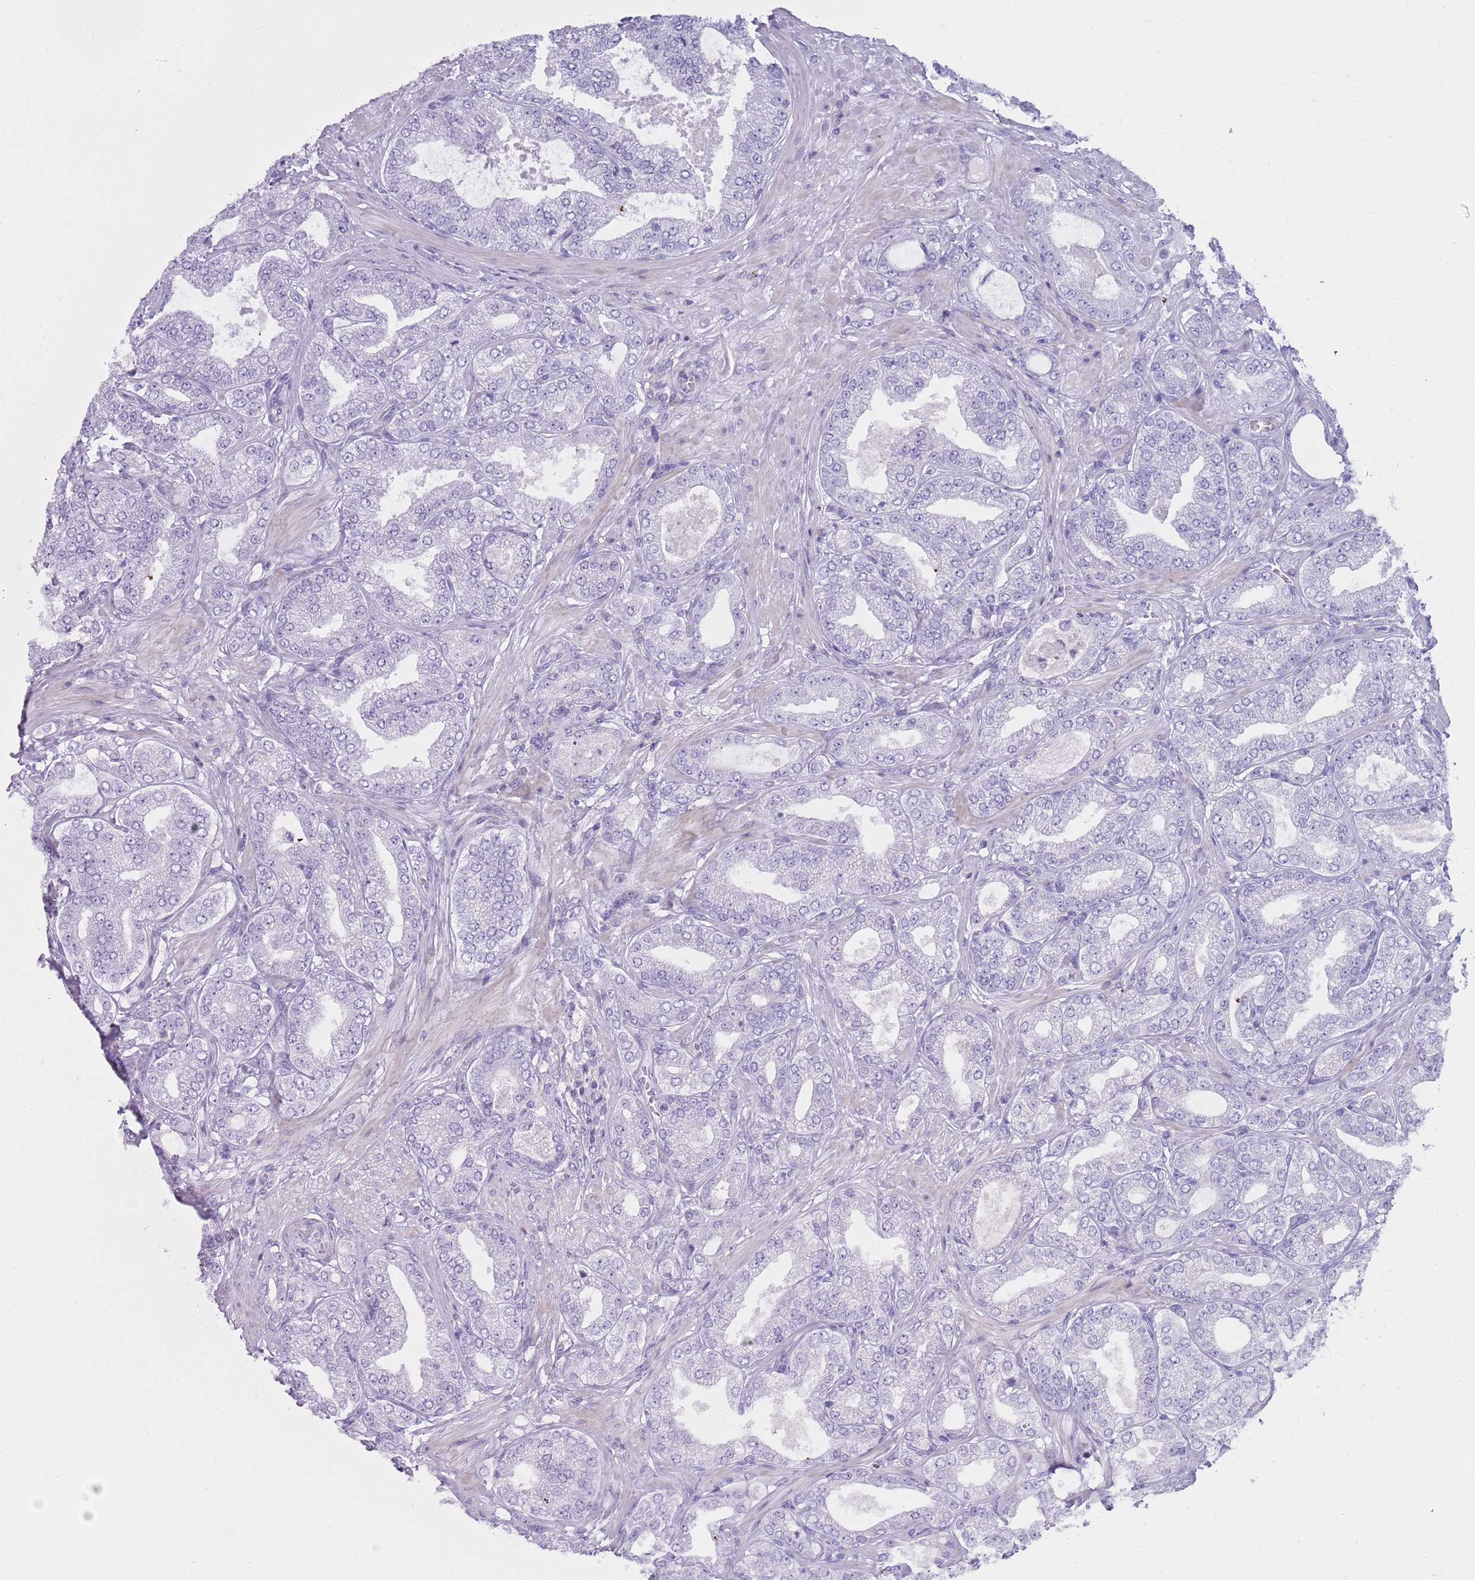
{"staining": {"intensity": "negative", "quantity": "none", "location": "none"}, "tissue": "prostate cancer", "cell_type": "Tumor cells", "image_type": "cancer", "snomed": [{"axis": "morphology", "description": "Adenocarcinoma, Low grade"}, {"axis": "topography", "description": "Prostate"}], "caption": "This micrograph is of prostate adenocarcinoma (low-grade) stained with immunohistochemistry to label a protein in brown with the nuclei are counter-stained blue. There is no staining in tumor cells.", "gene": "NBPF20", "patient": {"sex": "male", "age": 63}}